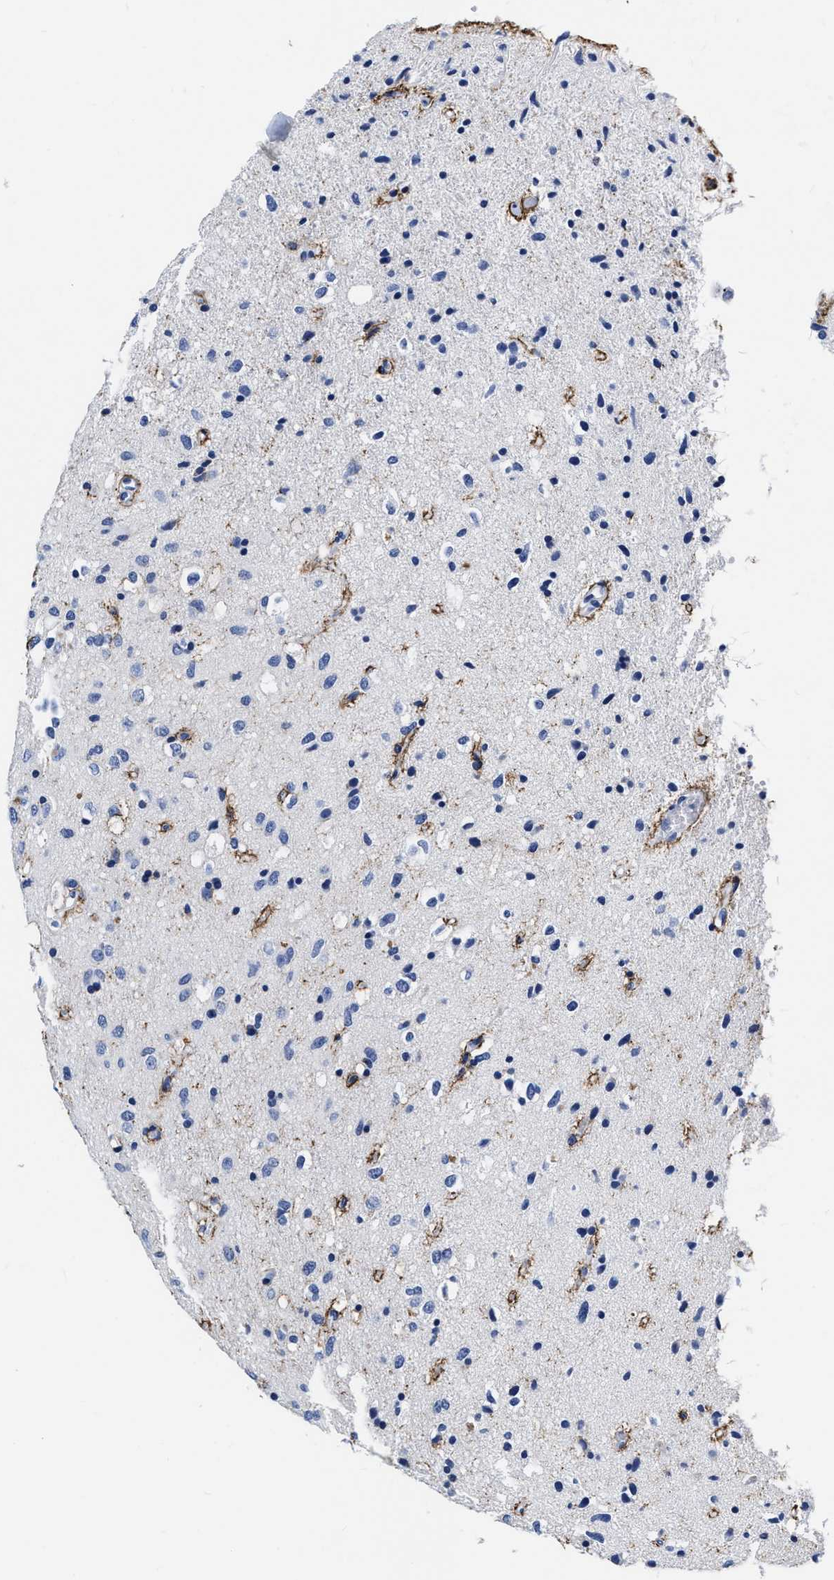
{"staining": {"intensity": "negative", "quantity": "none", "location": "none"}, "tissue": "glioma", "cell_type": "Tumor cells", "image_type": "cancer", "snomed": [{"axis": "morphology", "description": "Glioma, malignant, Low grade"}, {"axis": "topography", "description": "Brain"}], "caption": "Immunohistochemistry (IHC) of malignant glioma (low-grade) exhibits no staining in tumor cells. (Immunohistochemistry (IHC), brightfield microscopy, high magnification).", "gene": "CER1", "patient": {"sex": "male", "age": 77}}